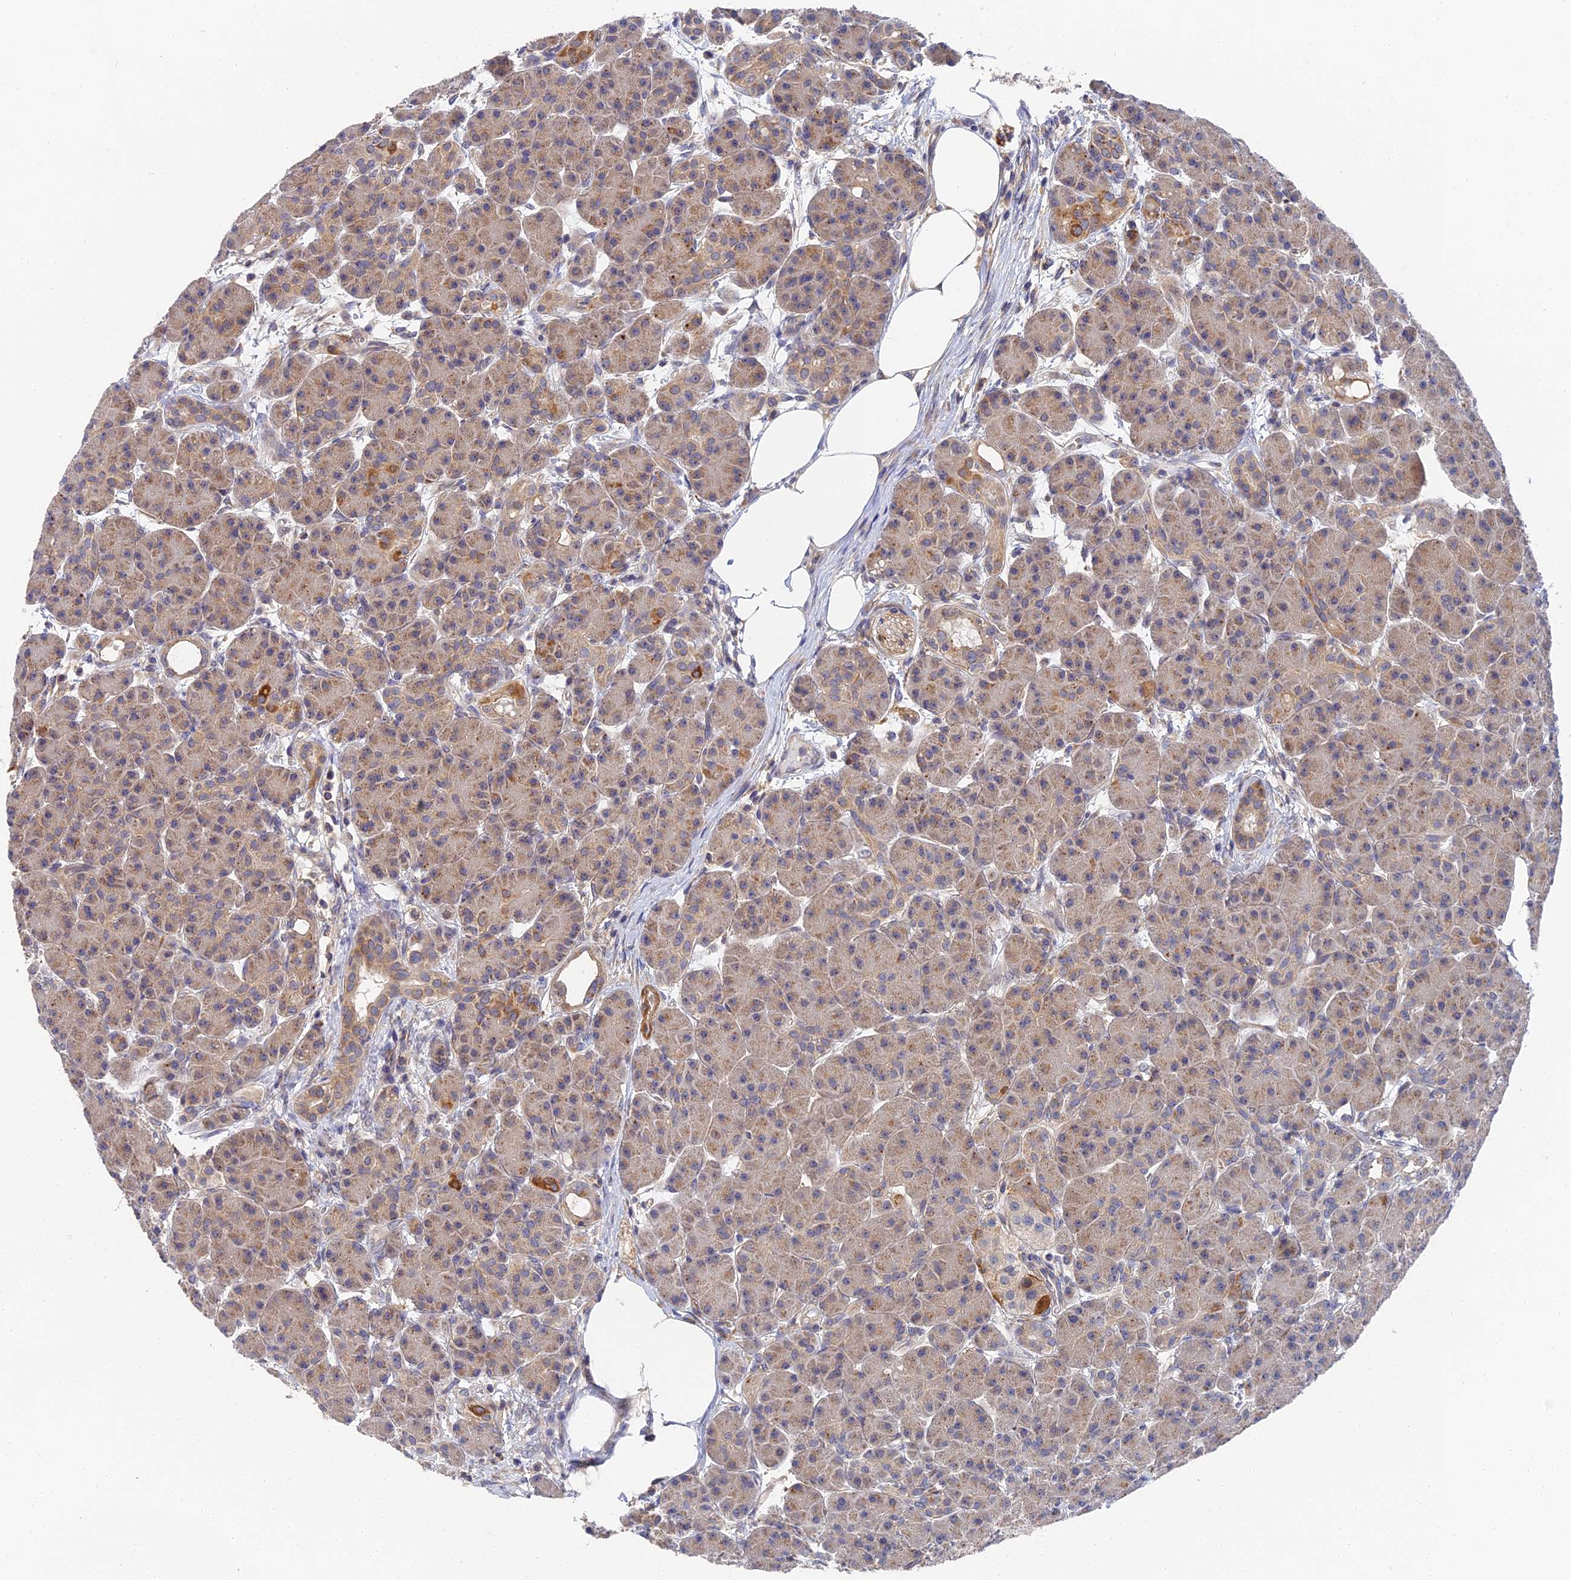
{"staining": {"intensity": "moderate", "quantity": "25%-75%", "location": "cytoplasmic/membranous"}, "tissue": "pancreas", "cell_type": "Exocrine glandular cells", "image_type": "normal", "snomed": [{"axis": "morphology", "description": "Normal tissue, NOS"}, {"axis": "topography", "description": "Pancreas"}], "caption": "An image of pancreas stained for a protein displays moderate cytoplasmic/membranous brown staining in exocrine glandular cells. (Brightfield microscopy of DAB IHC at high magnification).", "gene": "CCDC113", "patient": {"sex": "male", "age": 63}}